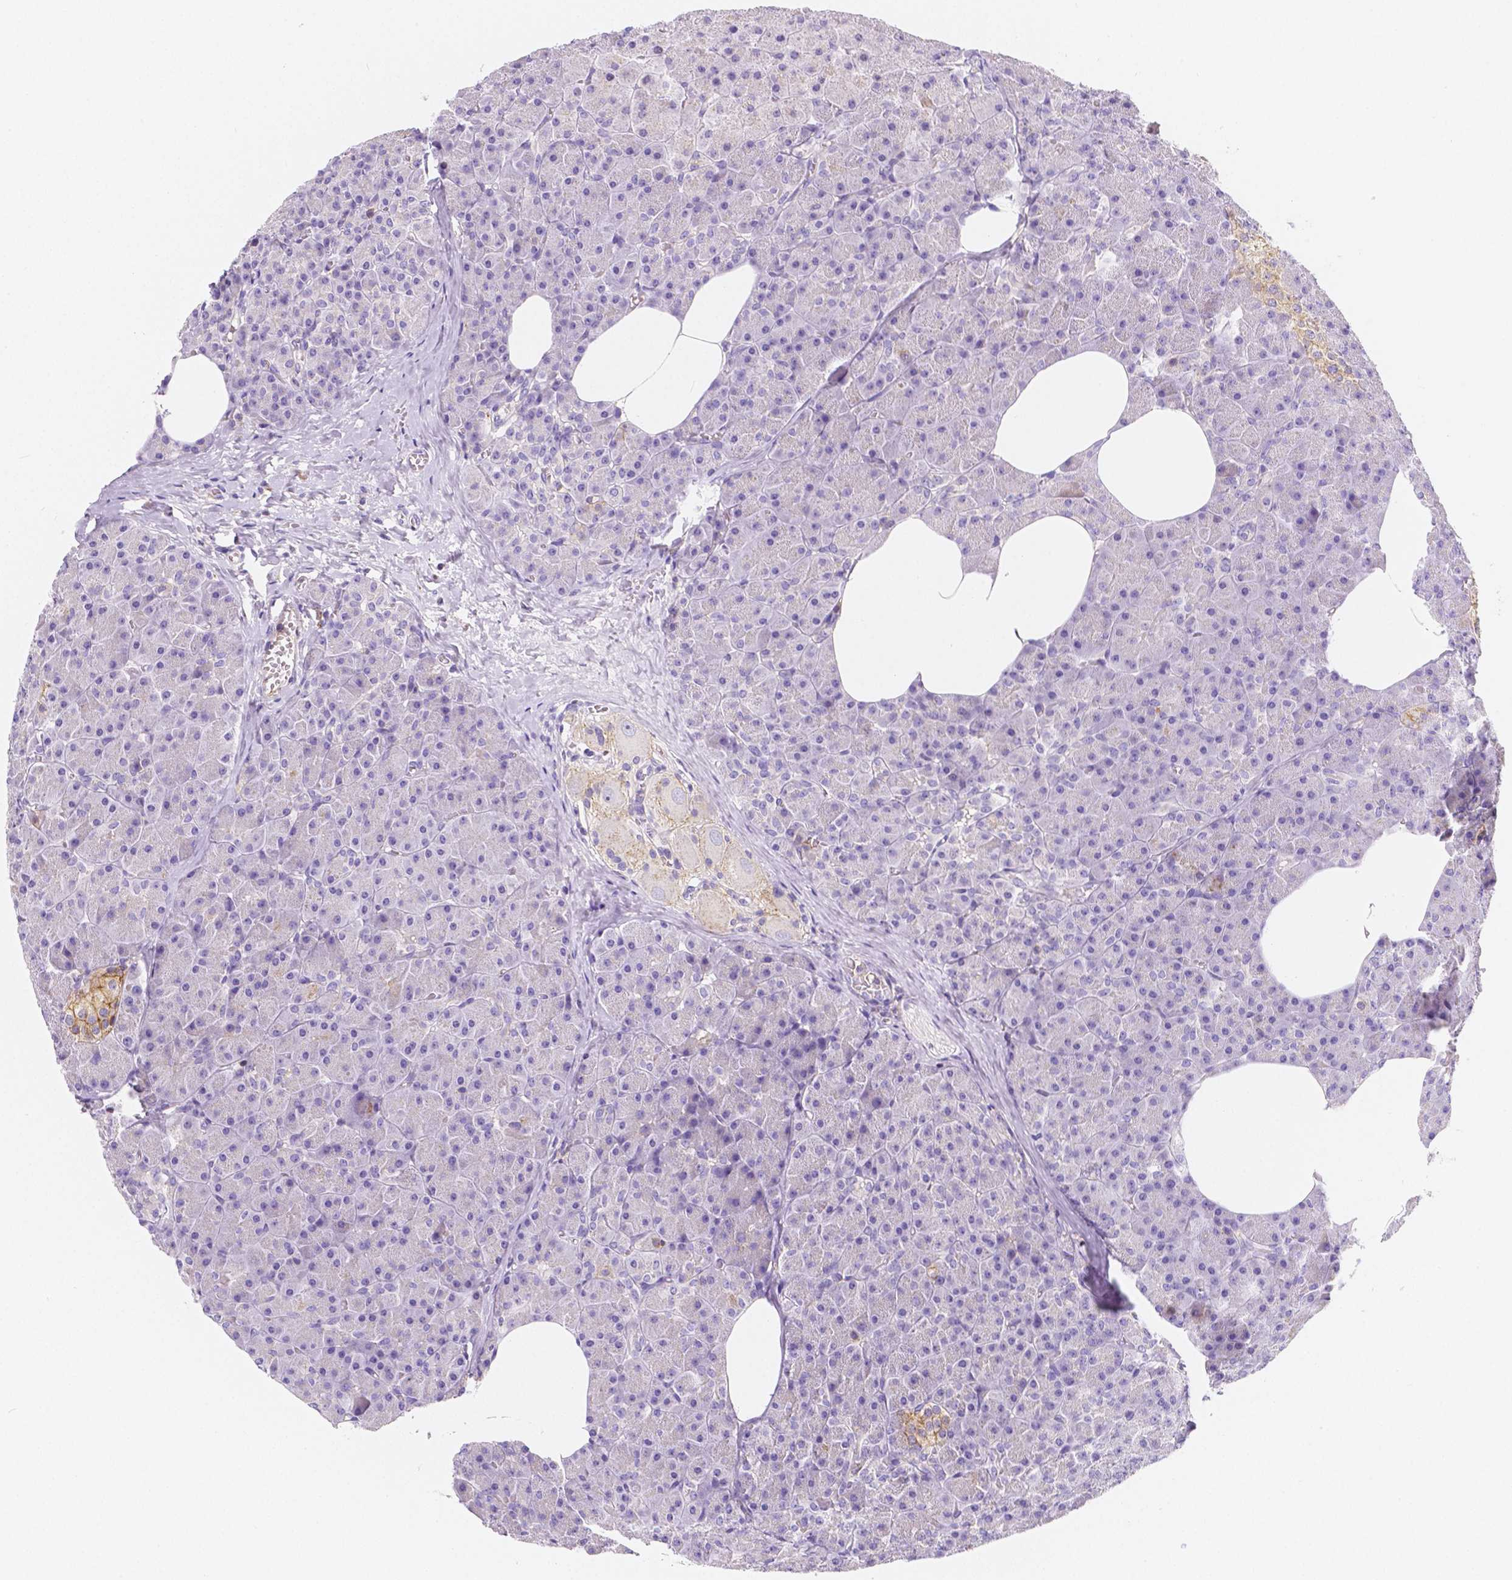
{"staining": {"intensity": "negative", "quantity": "none", "location": "none"}, "tissue": "pancreas", "cell_type": "Exocrine glandular cells", "image_type": "normal", "snomed": [{"axis": "morphology", "description": "Normal tissue, NOS"}, {"axis": "topography", "description": "Pancreas"}], "caption": "Immunohistochemistry (IHC) histopathology image of benign human pancreas stained for a protein (brown), which displays no positivity in exocrine glandular cells. (DAB (3,3'-diaminobenzidine) immunohistochemistry visualized using brightfield microscopy, high magnification).", "gene": "GABRD", "patient": {"sex": "female", "age": 45}}